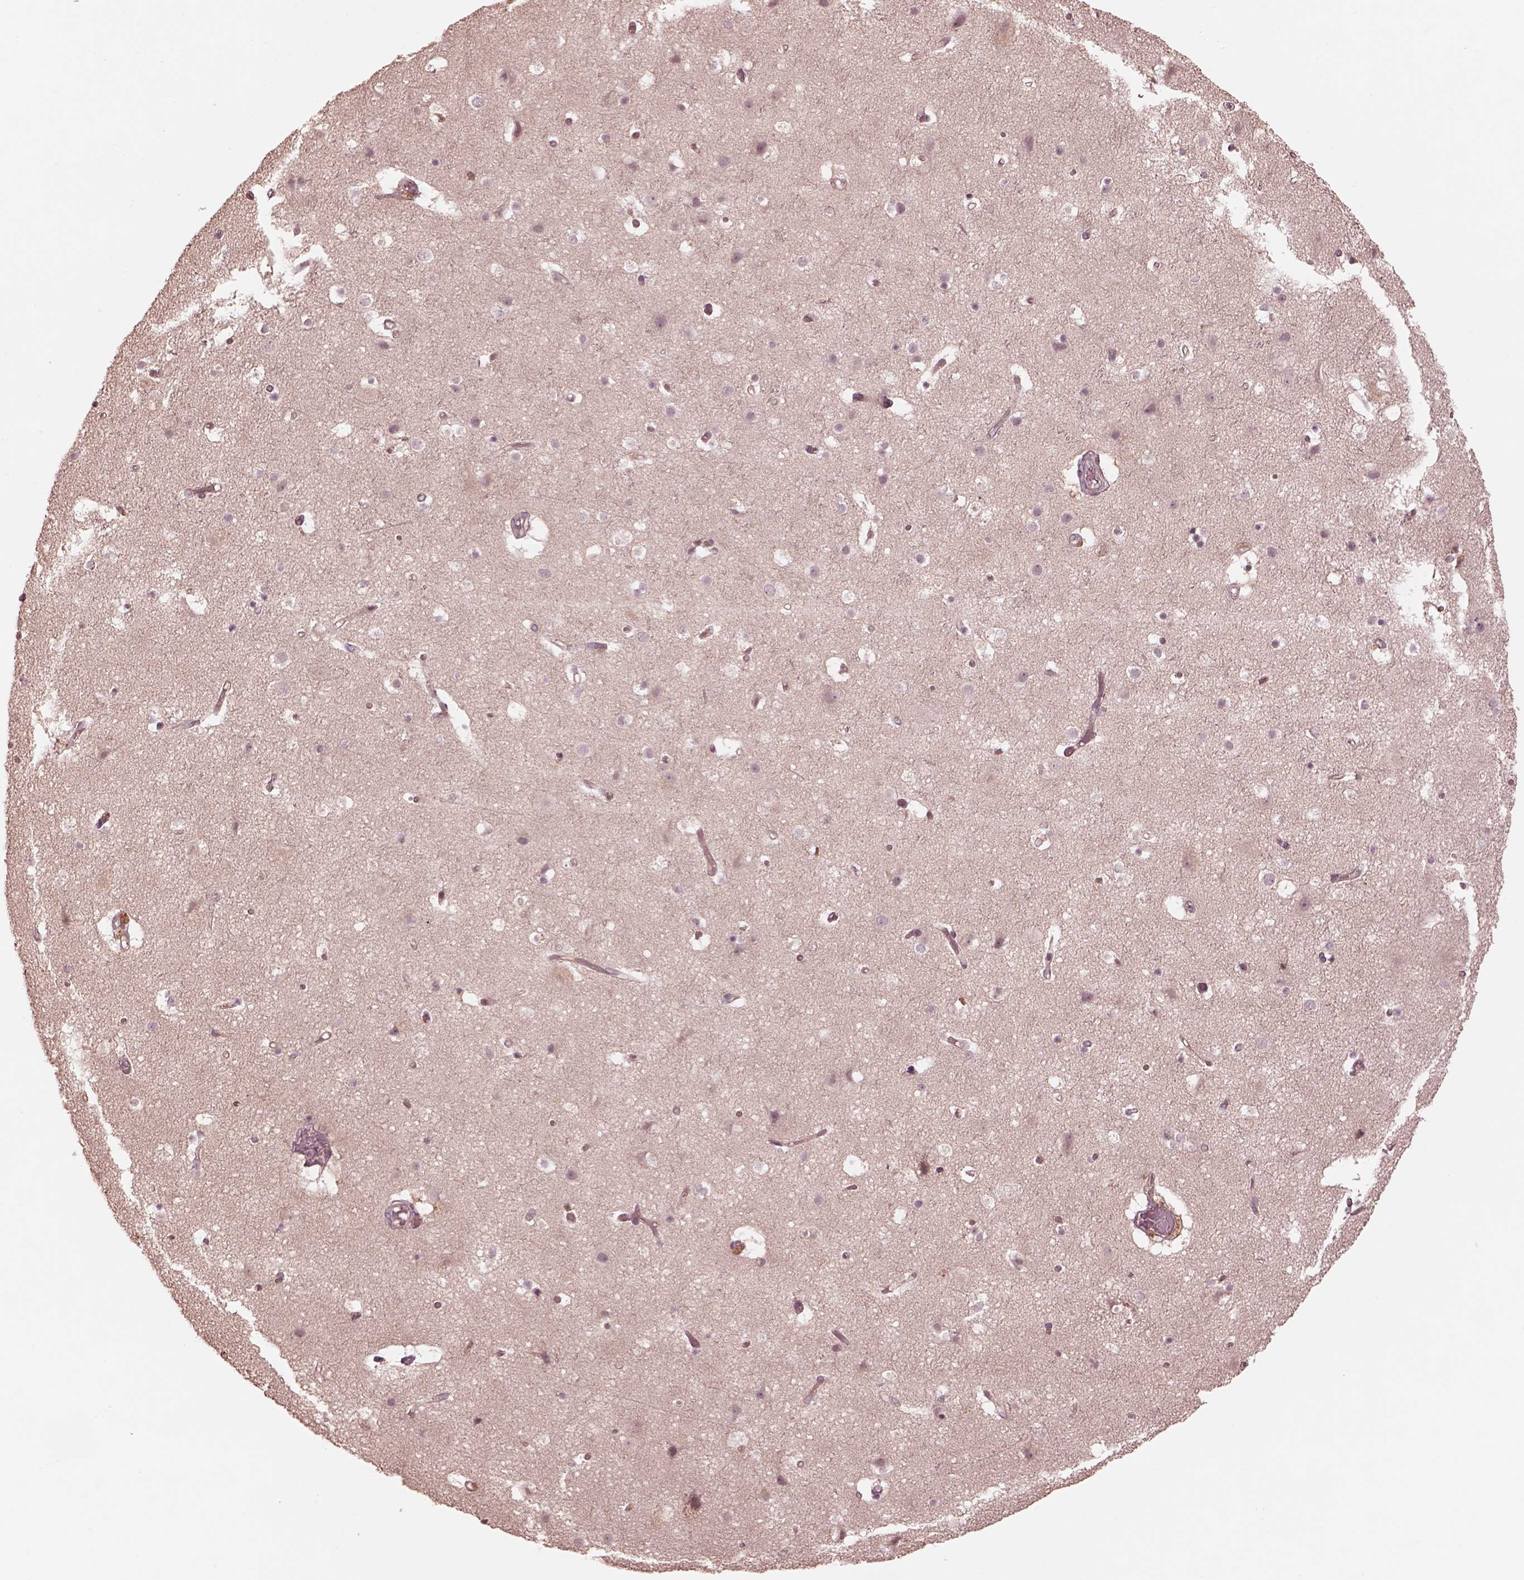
{"staining": {"intensity": "negative", "quantity": "none", "location": "none"}, "tissue": "cerebral cortex", "cell_type": "Endothelial cells", "image_type": "normal", "snomed": [{"axis": "morphology", "description": "Normal tissue, NOS"}, {"axis": "topography", "description": "Cerebral cortex"}], "caption": "Protein analysis of unremarkable cerebral cortex reveals no significant staining in endothelial cells. (DAB immunohistochemistry, high magnification).", "gene": "TF", "patient": {"sex": "female", "age": 52}}